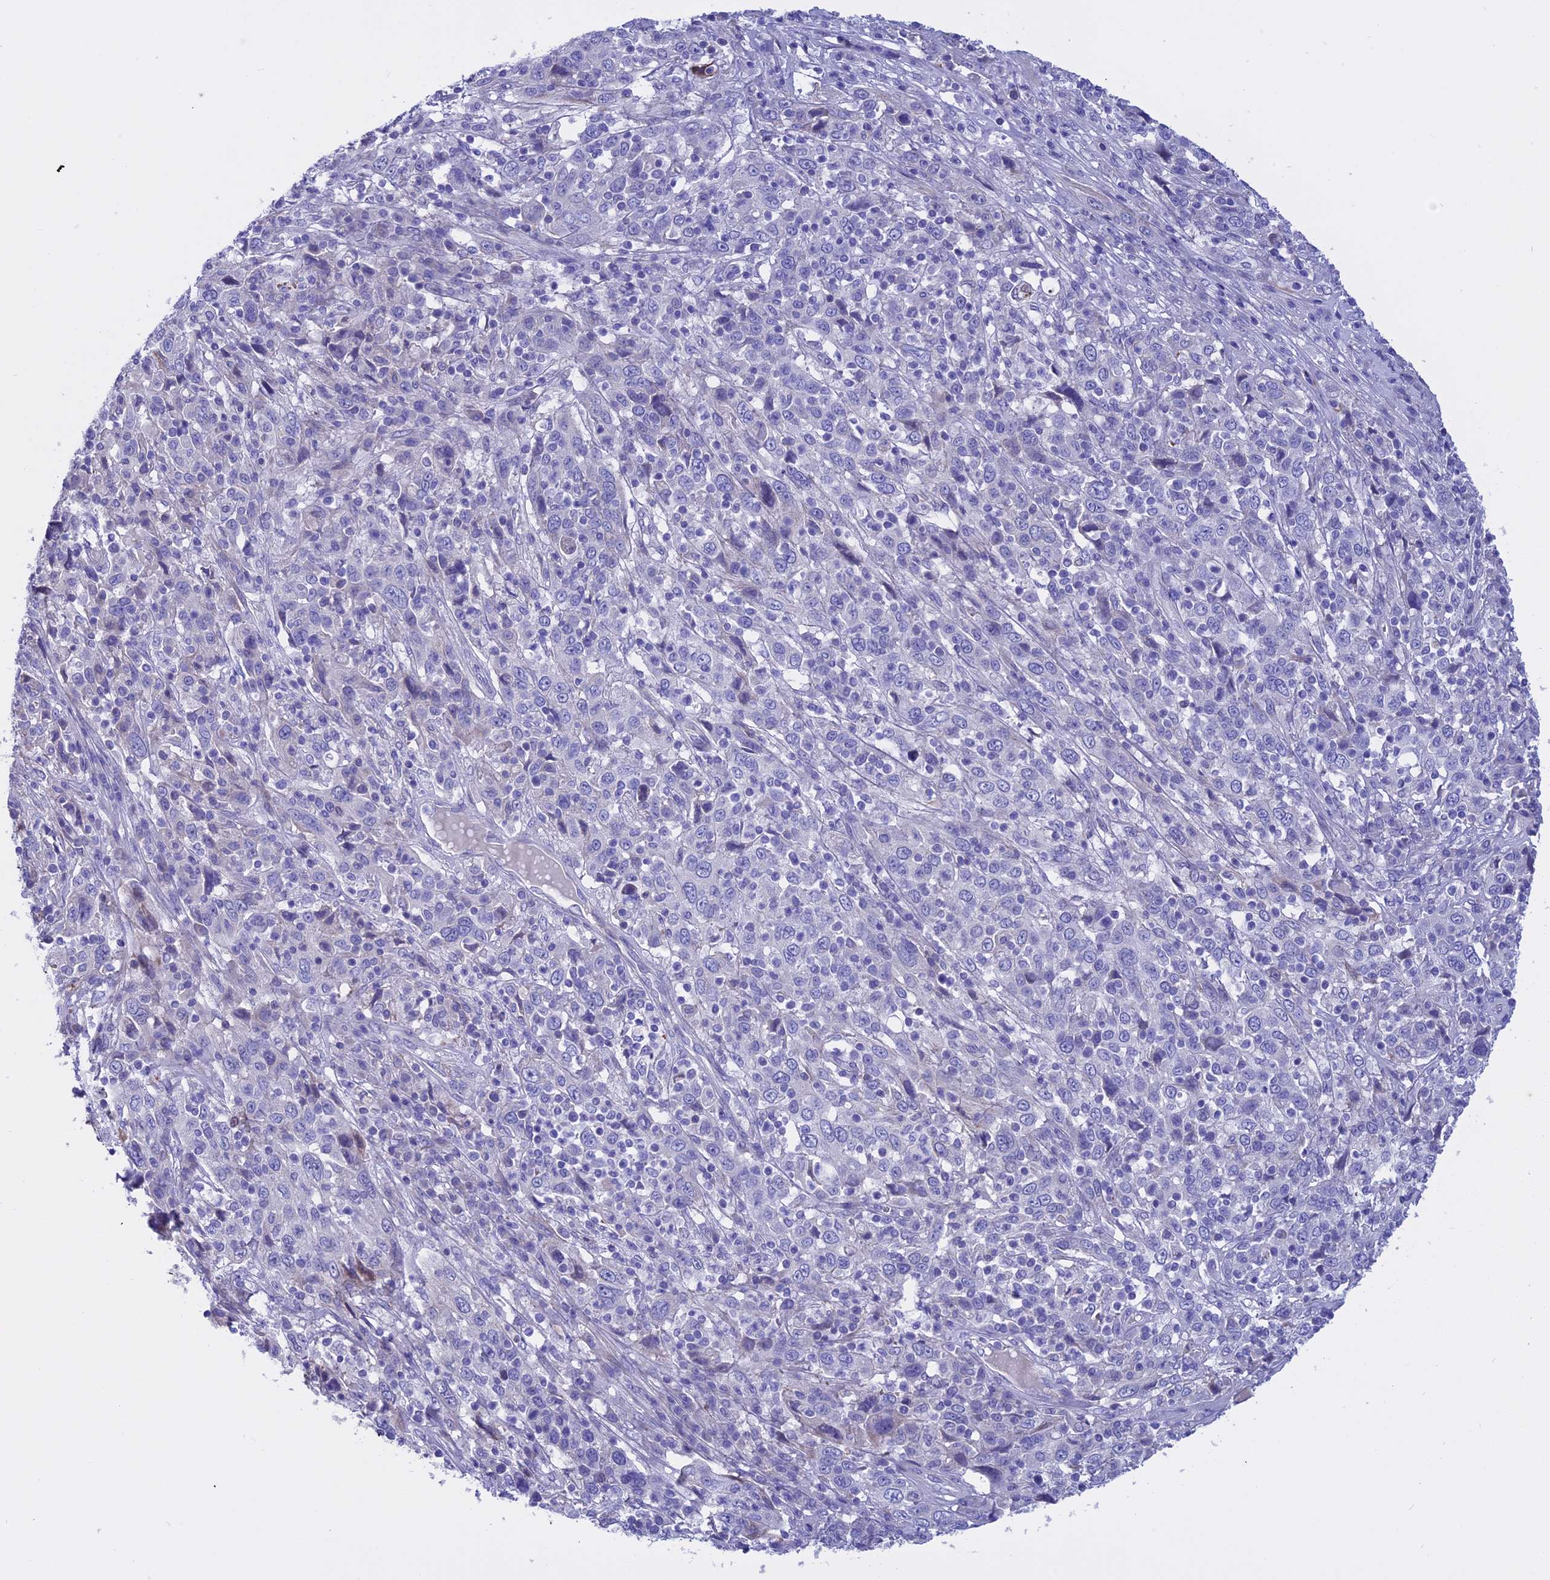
{"staining": {"intensity": "negative", "quantity": "none", "location": "none"}, "tissue": "cervical cancer", "cell_type": "Tumor cells", "image_type": "cancer", "snomed": [{"axis": "morphology", "description": "Squamous cell carcinoma, NOS"}, {"axis": "topography", "description": "Cervix"}], "caption": "Immunohistochemical staining of squamous cell carcinoma (cervical) shows no significant positivity in tumor cells. Nuclei are stained in blue.", "gene": "TMEM138", "patient": {"sex": "female", "age": 46}}